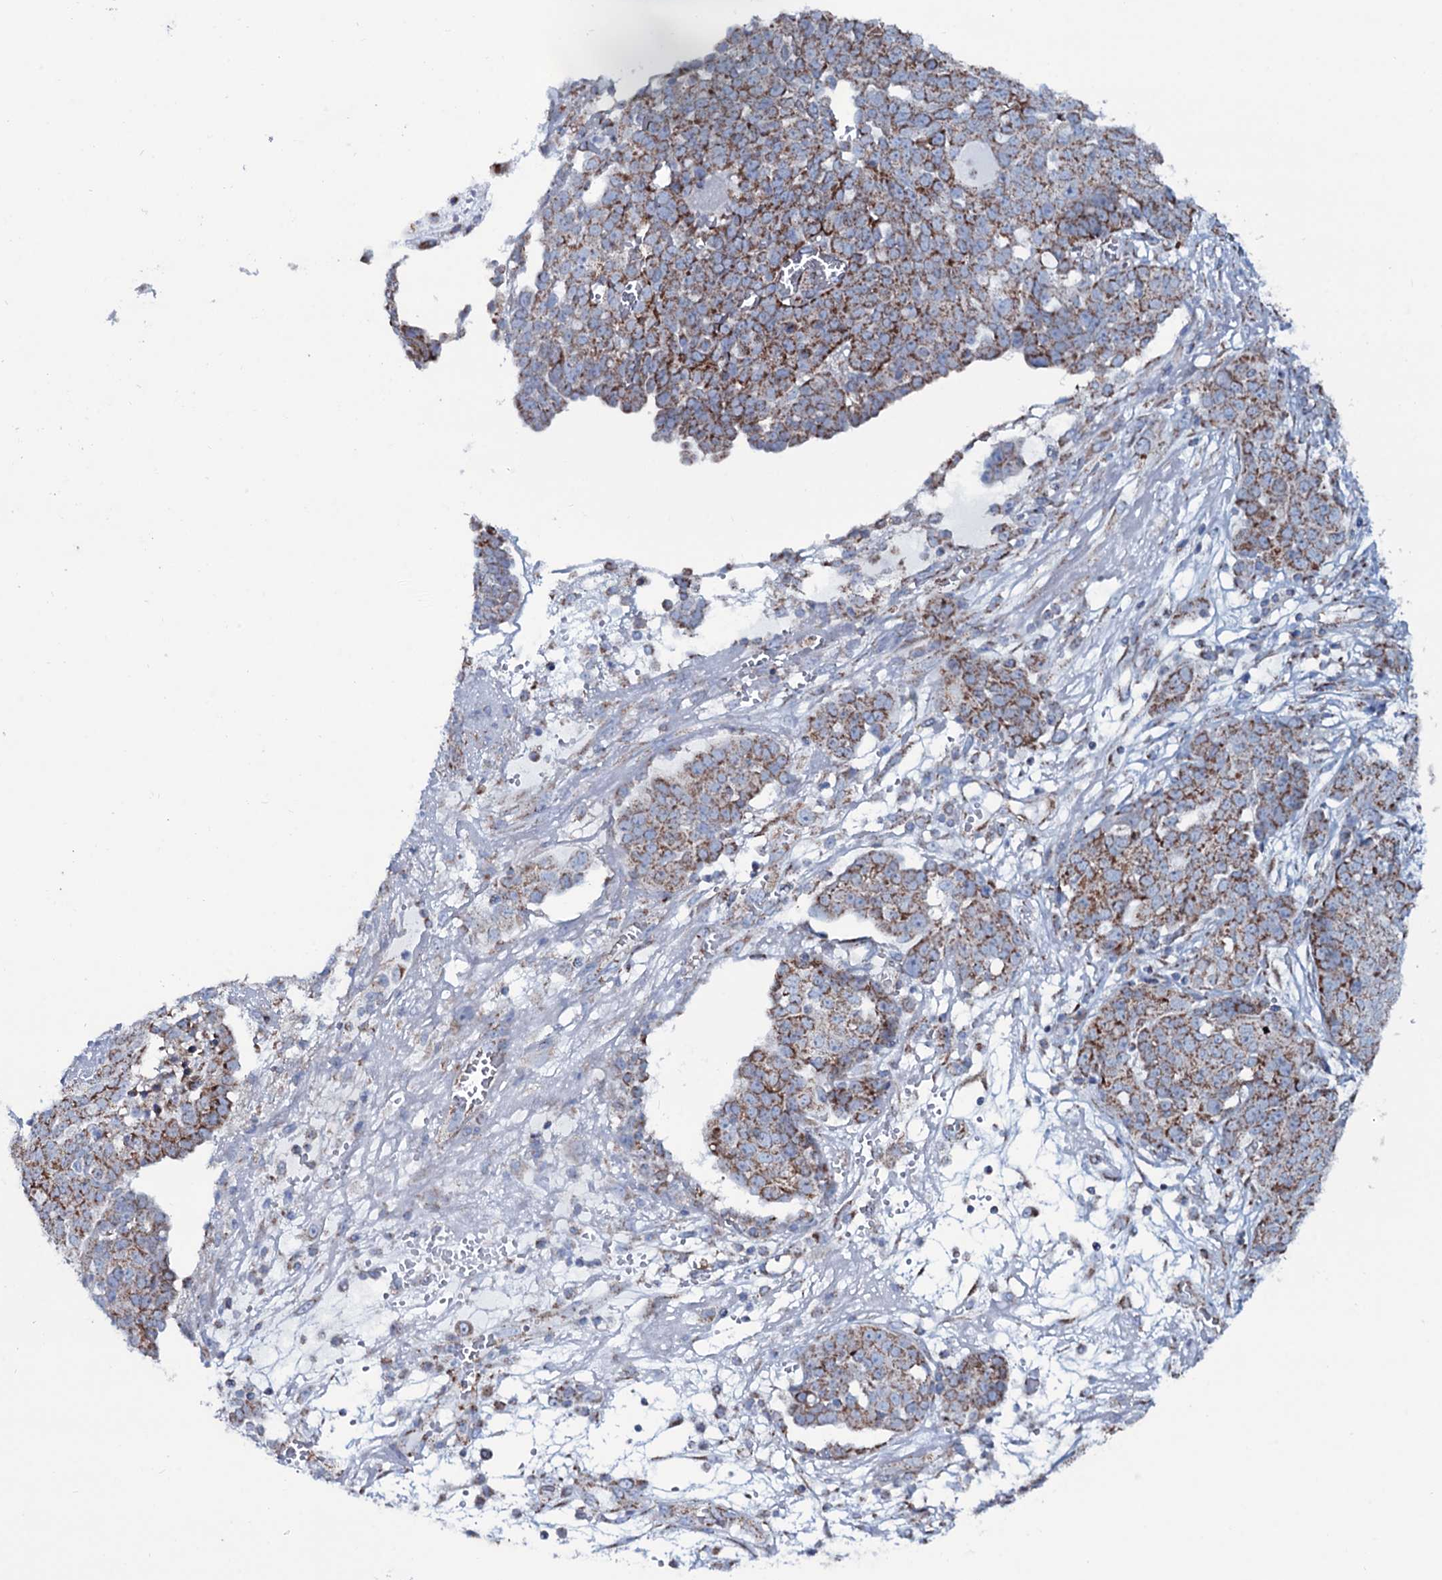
{"staining": {"intensity": "moderate", "quantity": ">75%", "location": "cytoplasmic/membranous"}, "tissue": "ovarian cancer", "cell_type": "Tumor cells", "image_type": "cancer", "snomed": [{"axis": "morphology", "description": "Cystadenocarcinoma, serous, NOS"}, {"axis": "topography", "description": "Soft tissue"}, {"axis": "topography", "description": "Ovary"}], "caption": "About >75% of tumor cells in ovarian cancer reveal moderate cytoplasmic/membranous protein staining as visualized by brown immunohistochemical staining.", "gene": "MRPS35", "patient": {"sex": "female", "age": 57}}